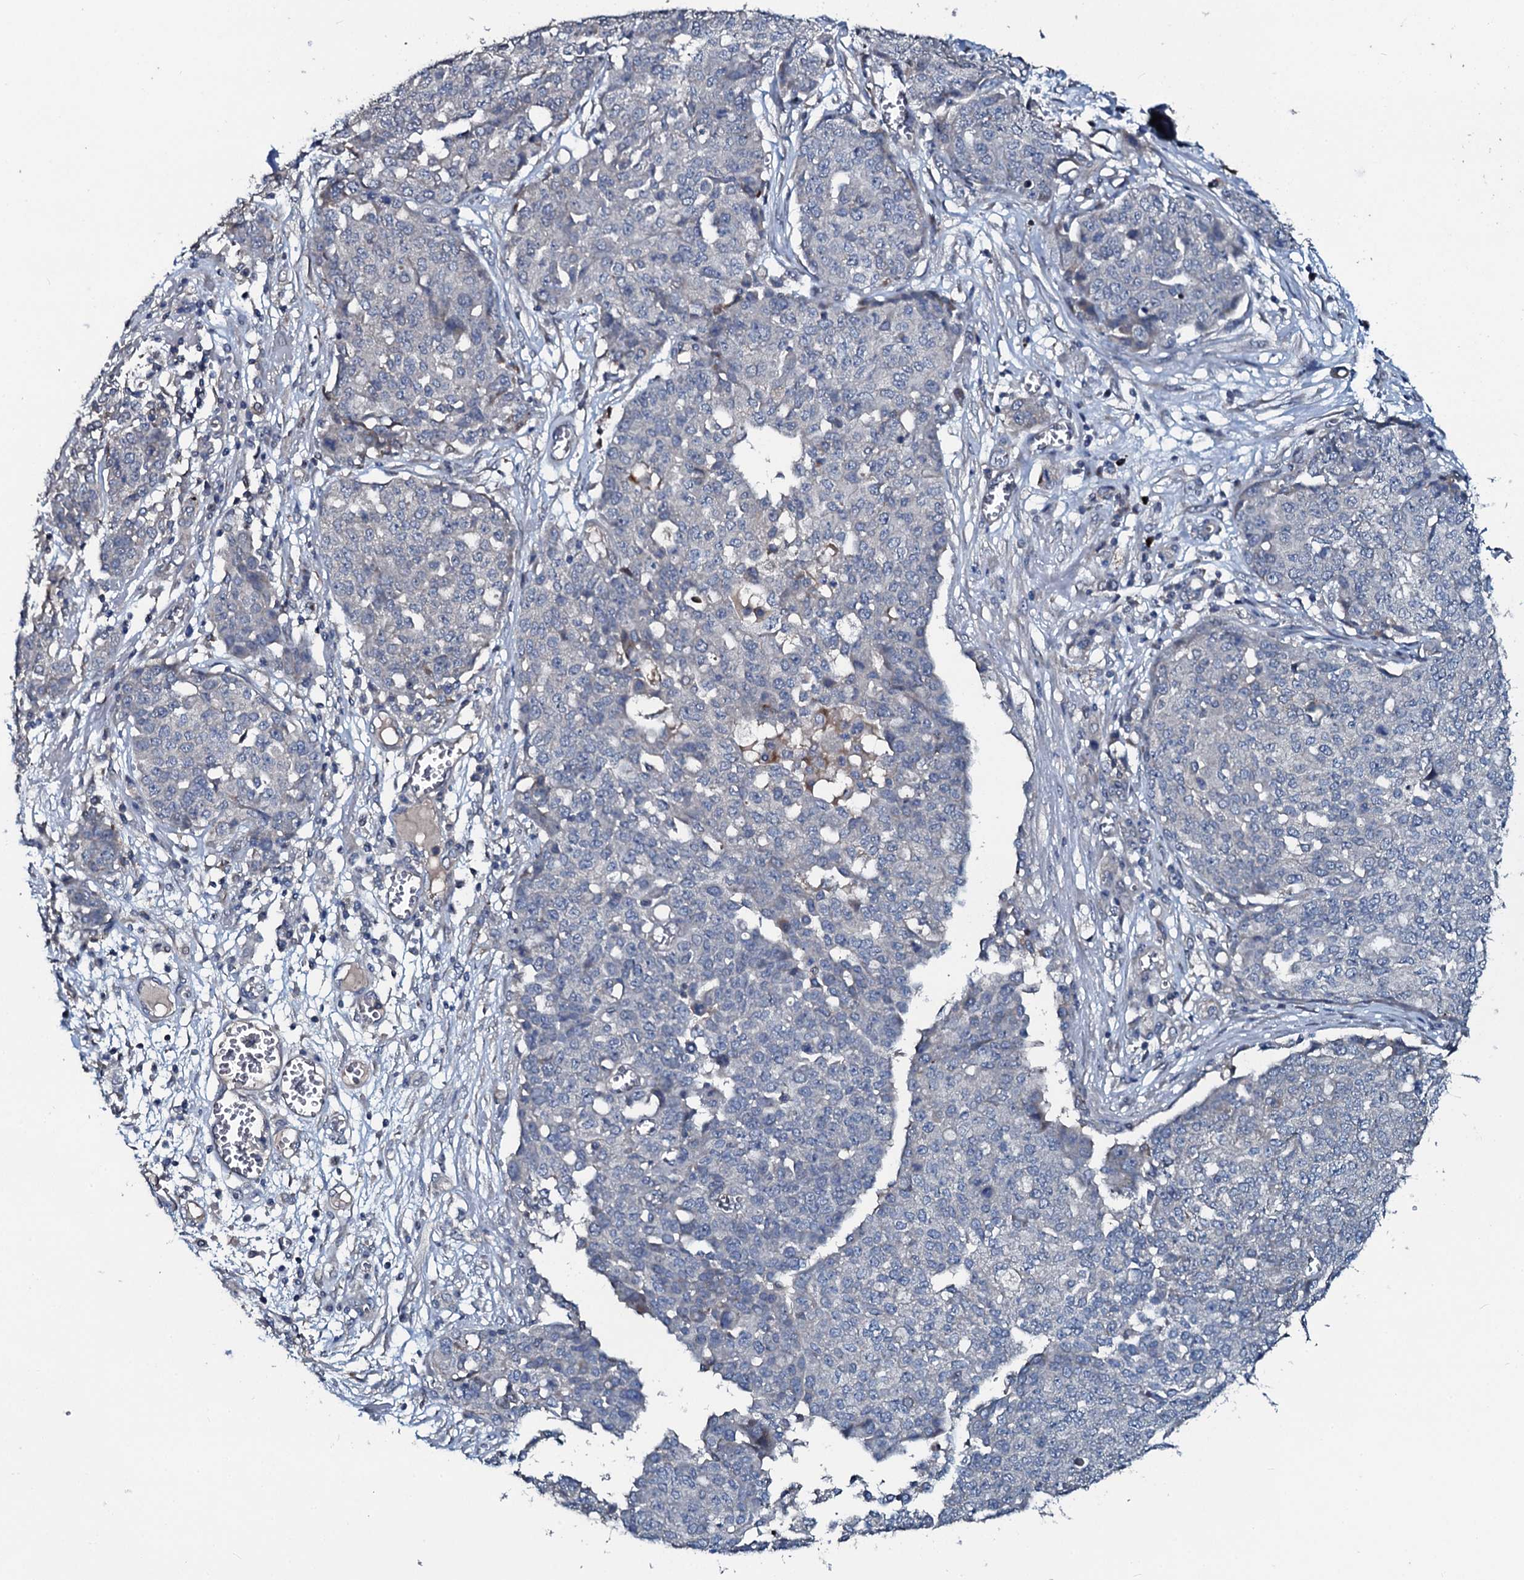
{"staining": {"intensity": "negative", "quantity": "none", "location": "none"}, "tissue": "ovarian cancer", "cell_type": "Tumor cells", "image_type": "cancer", "snomed": [{"axis": "morphology", "description": "Cystadenocarcinoma, serous, NOS"}, {"axis": "topography", "description": "Soft tissue"}, {"axis": "topography", "description": "Ovary"}], "caption": "Human ovarian cancer stained for a protein using immunohistochemistry shows no expression in tumor cells.", "gene": "IL12B", "patient": {"sex": "female", "age": 57}}